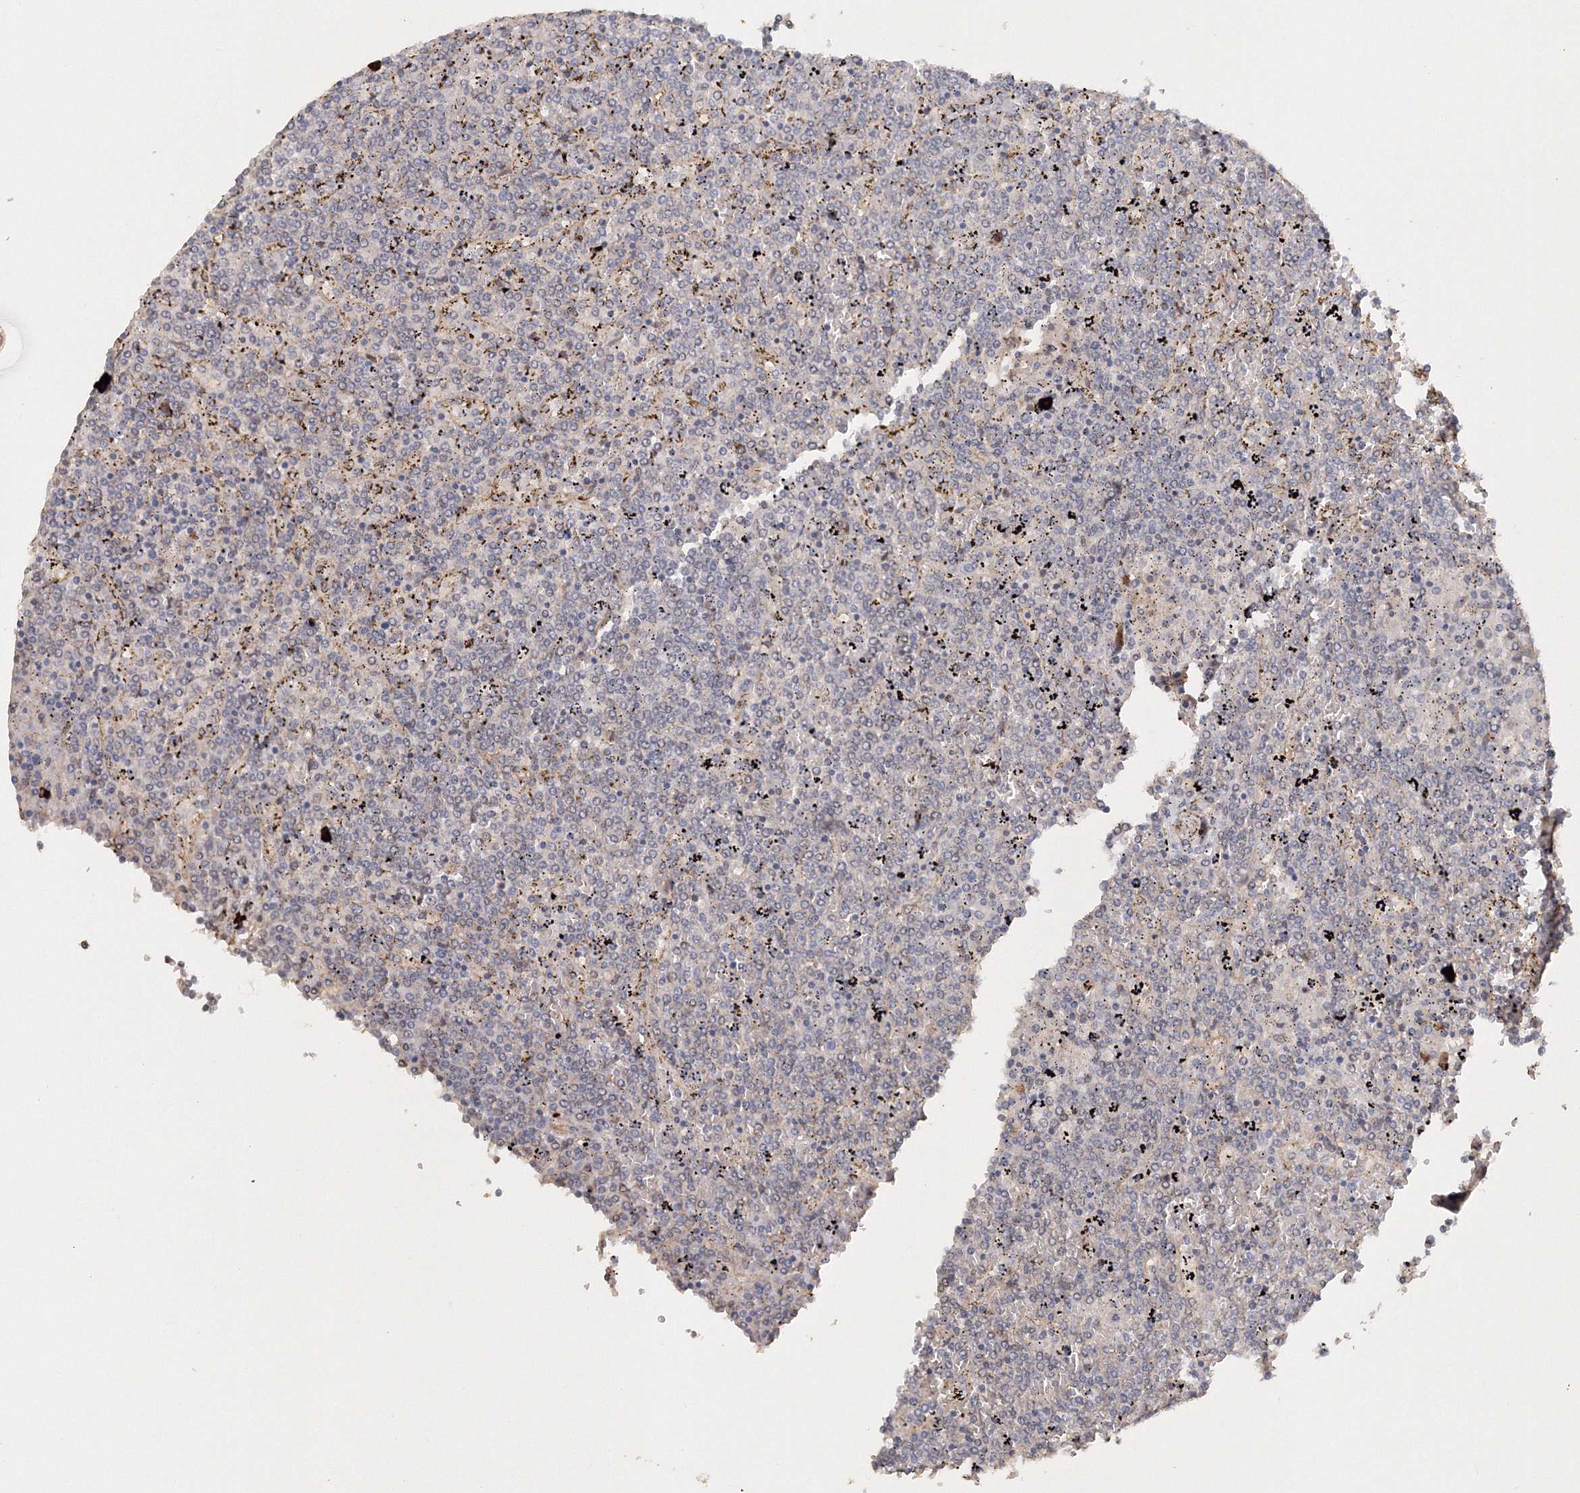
{"staining": {"intensity": "negative", "quantity": "none", "location": "none"}, "tissue": "lymphoma", "cell_type": "Tumor cells", "image_type": "cancer", "snomed": [{"axis": "morphology", "description": "Malignant lymphoma, non-Hodgkin's type, Low grade"}, {"axis": "topography", "description": "Spleen"}], "caption": "IHC histopathology image of human low-grade malignant lymphoma, non-Hodgkin's type stained for a protein (brown), which shows no expression in tumor cells. Brightfield microscopy of IHC stained with DAB (3,3'-diaminobenzidine) (brown) and hematoxylin (blue), captured at high magnification.", "gene": "NALF2", "patient": {"sex": "female", "age": 19}}